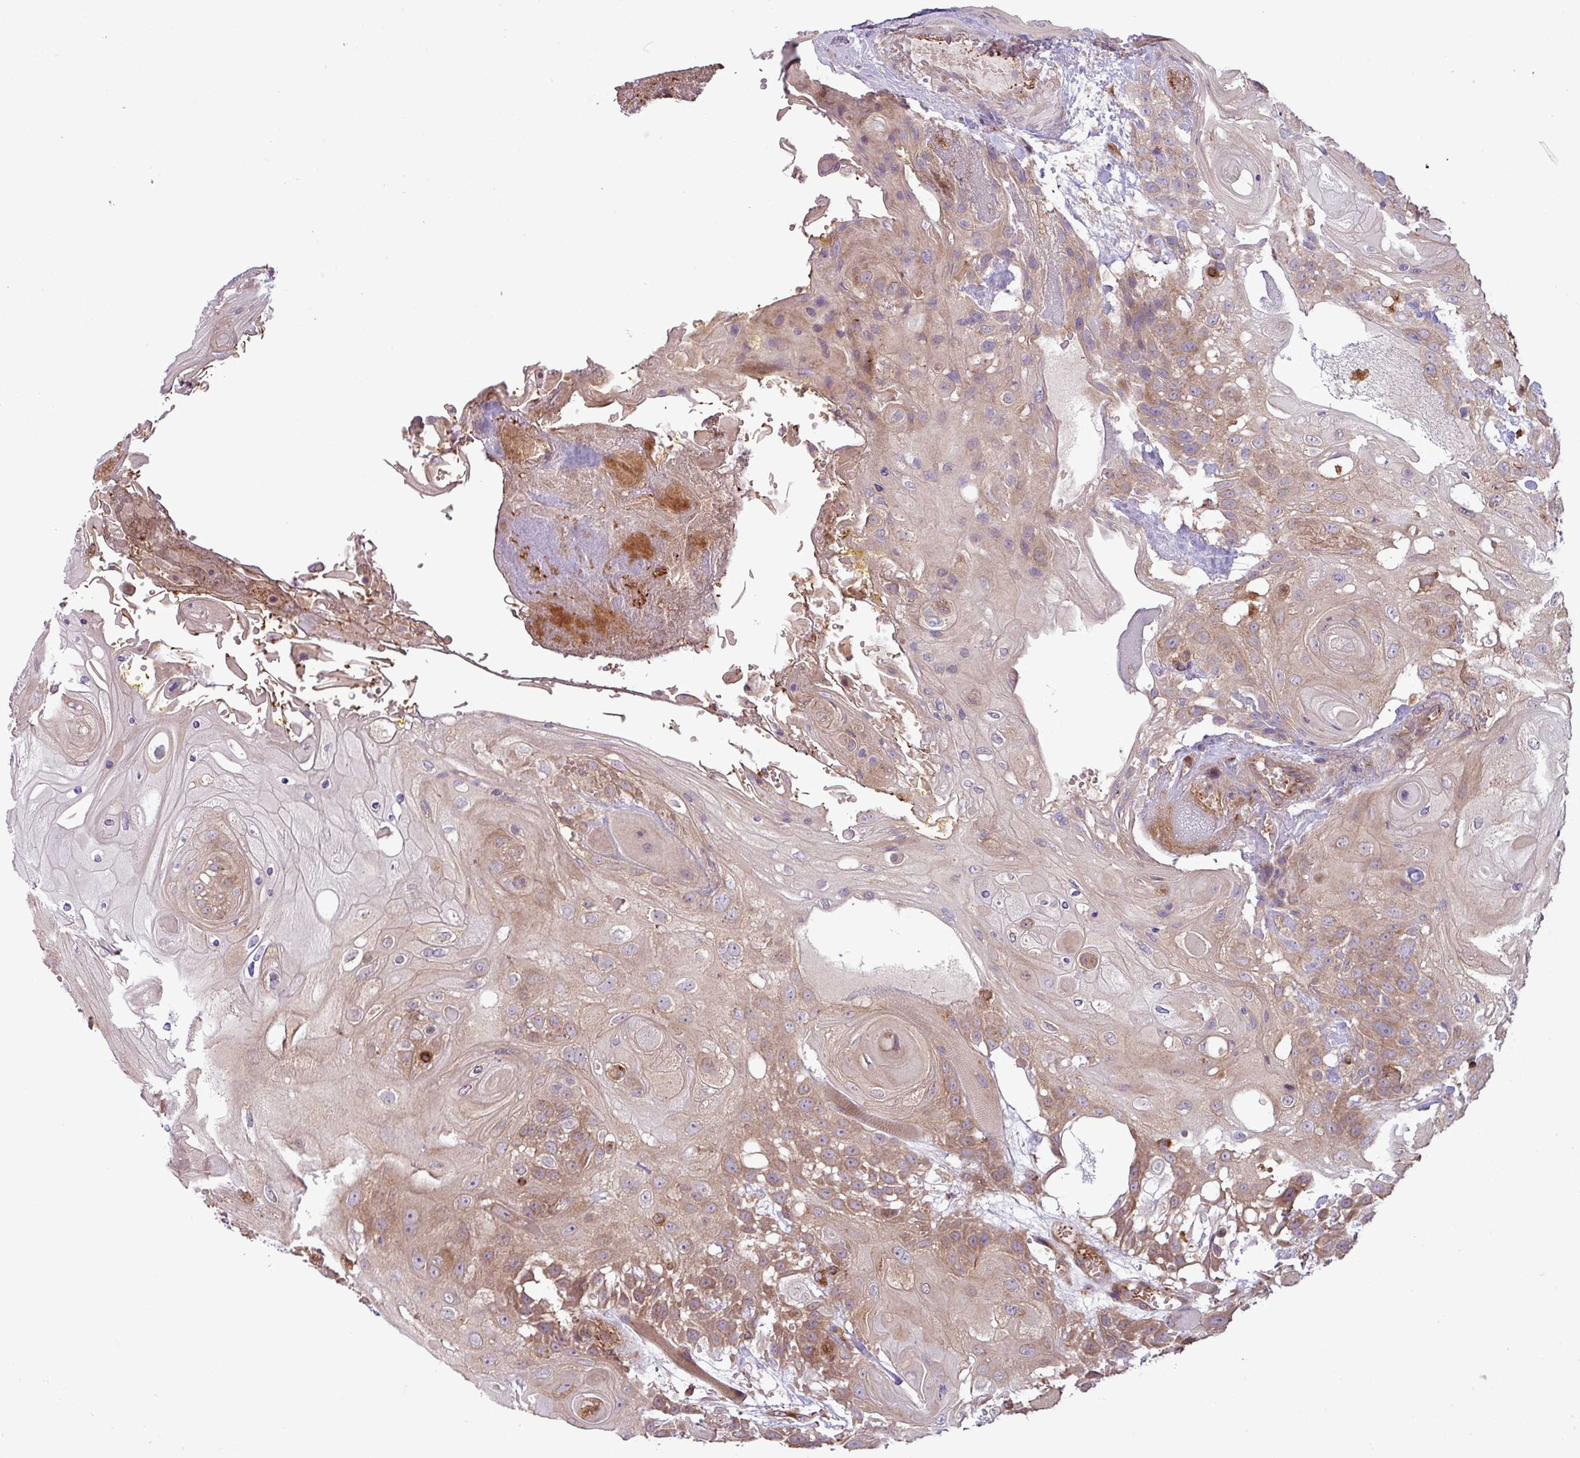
{"staining": {"intensity": "moderate", "quantity": "25%-75%", "location": "cytoplasmic/membranous"}, "tissue": "head and neck cancer", "cell_type": "Tumor cells", "image_type": "cancer", "snomed": [{"axis": "morphology", "description": "Squamous cell carcinoma, NOS"}, {"axis": "topography", "description": "Head-Neck"}], "caption": "Head and neck squamous cell carcinoma stained with DAB (3,3'-diaminobenzidine) immunohistochemistry displays medium levels of moderate cytoplasmic/membranous staining in about 25%-75% of tumor cells.", "gene": "RAB19", "patient": {"sex": "female", "age": 43}}